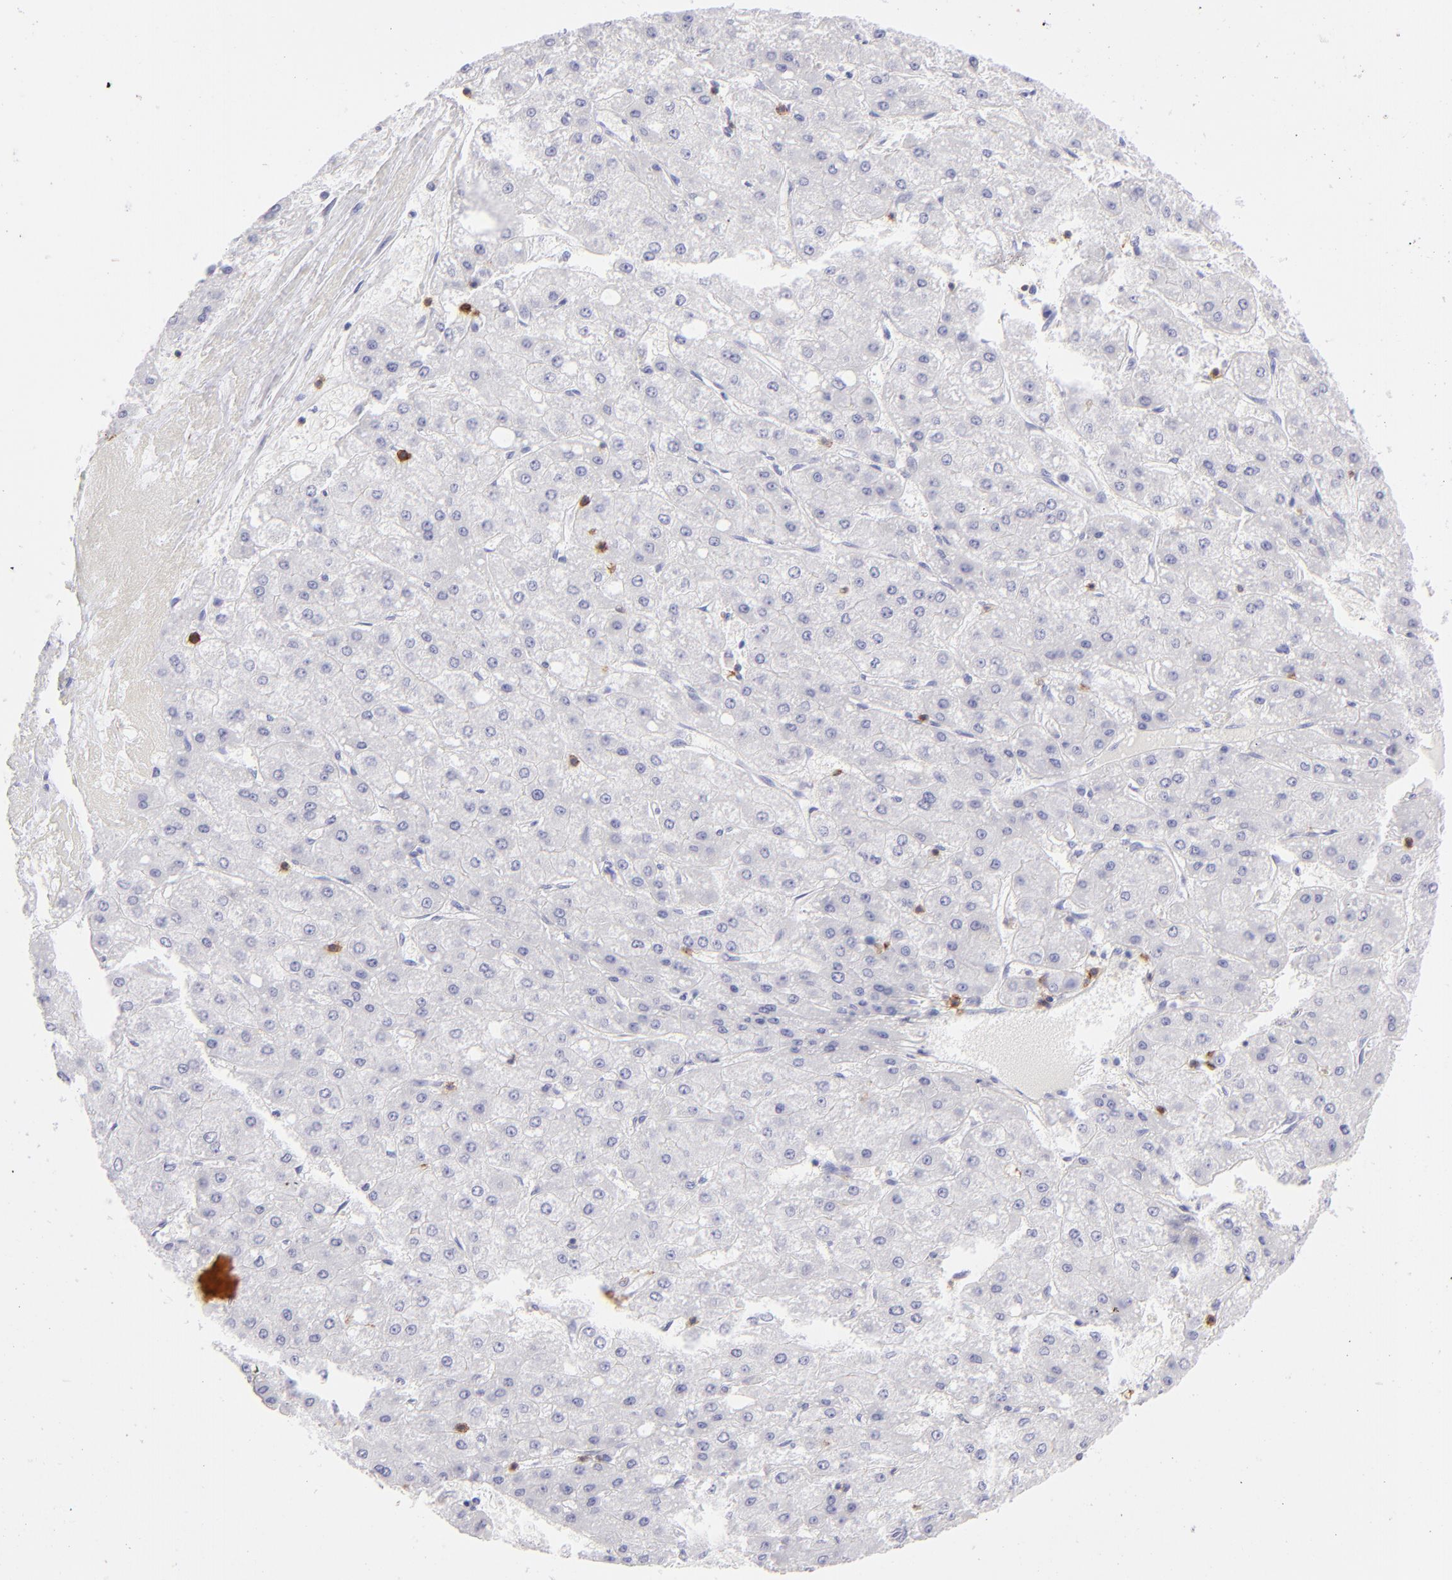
{"staining": {"intensity": "negative", "quantity": "none", "location": "none"}, "tissue": "liver cancer", "cell_type": "Tumor cells", "image_type": "cancer", "snomed": [{"axis": "morphology", "description": "Carcinoma, Hepatocellular, NOS"}, {"axis": "topography", "description": "Liver"}], "caption": "Immunohistochemistry photomicrograph of neoplastic tissue: human liver hepatocellular carcinoma stained with DAB (3,3'-diaminobenzidine) displays no significant protein positivity in tumor cells.", "gene": "CD69", "patient": {"sex": "female", "age": 52}}